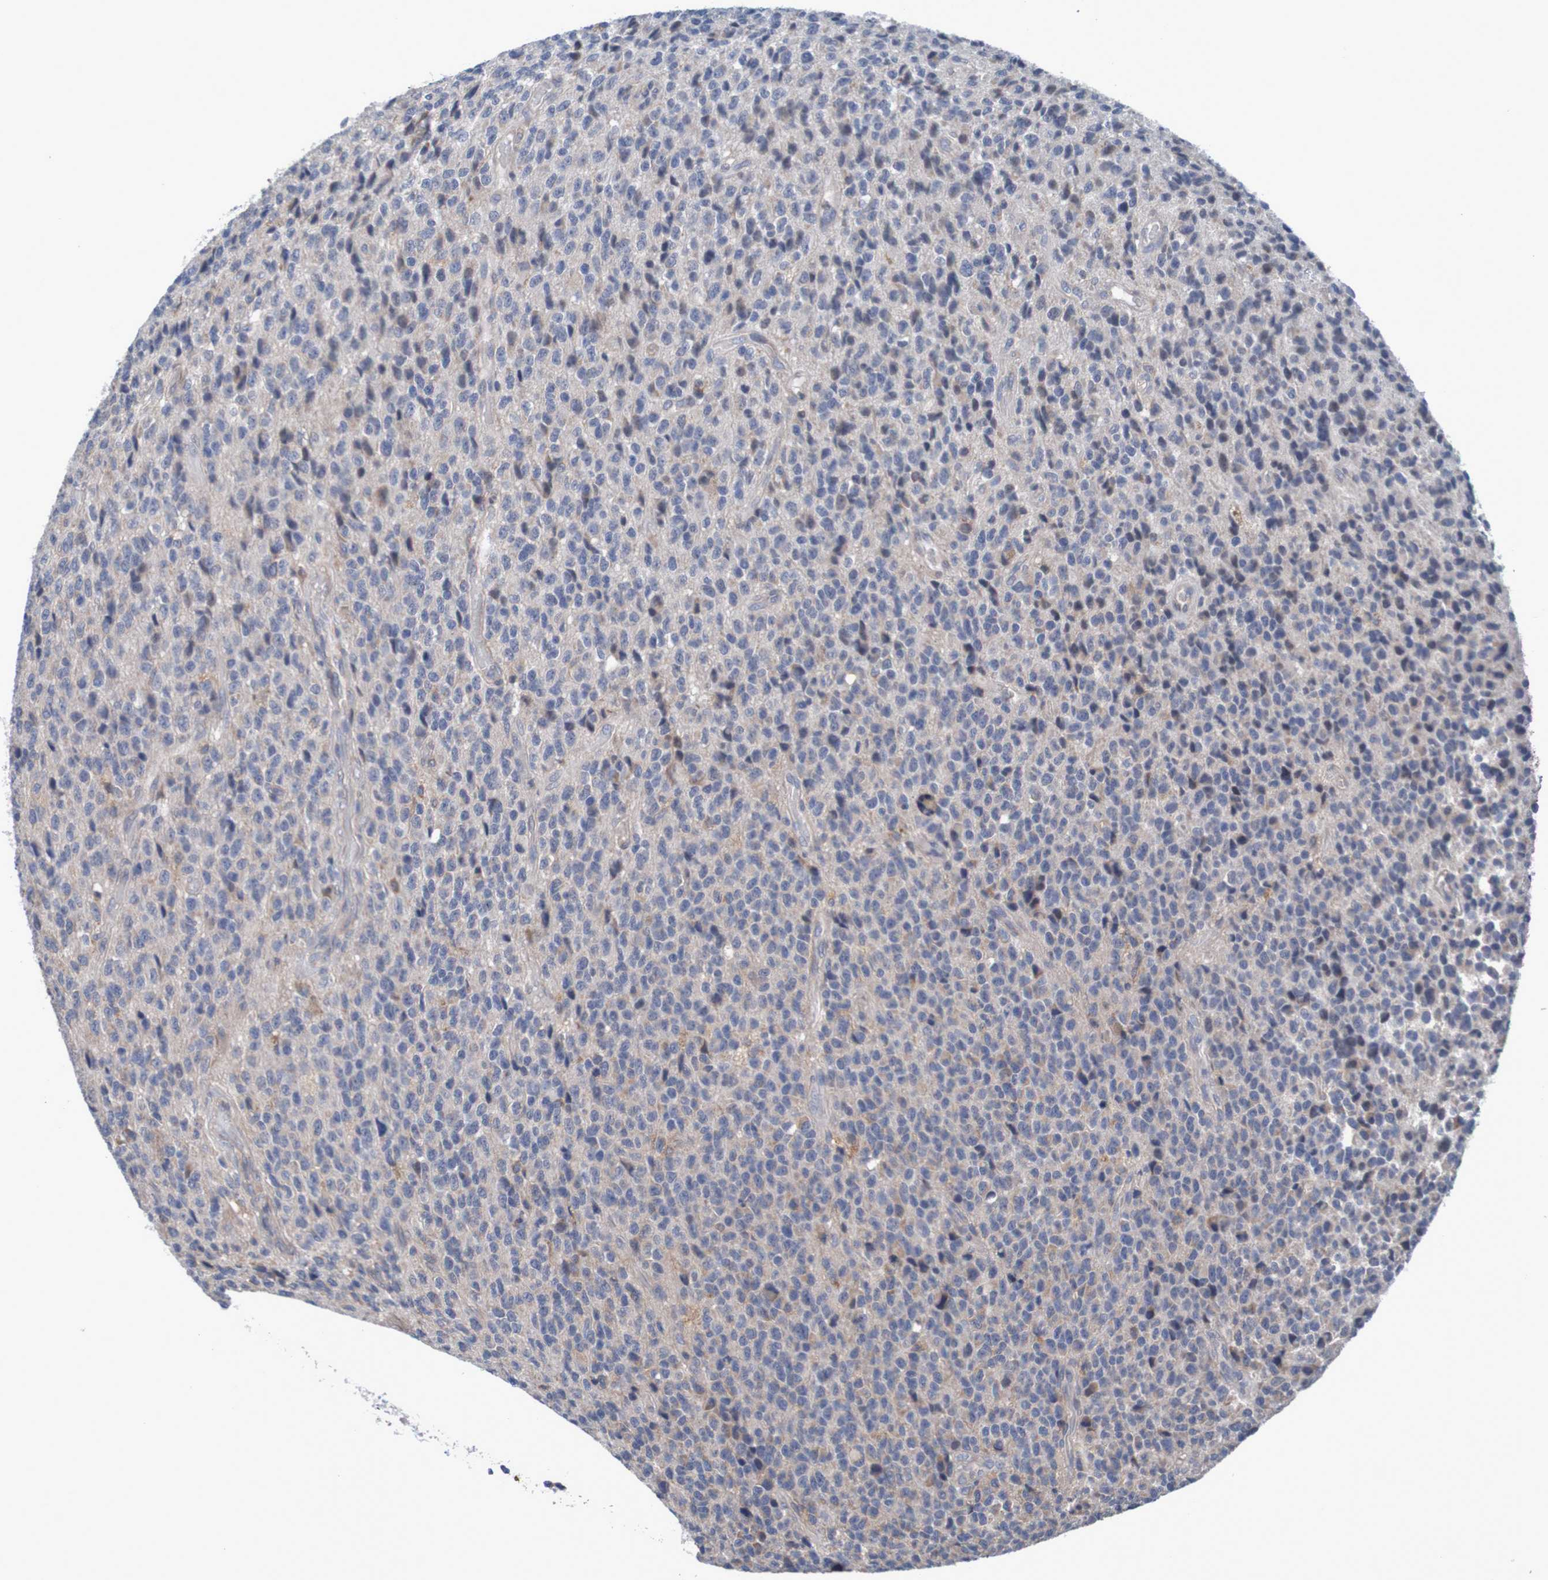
{"staining": {"intensity": "weak", "quantity": "25%-75%", "location": "cytoplasmic/membranous"}, "tissue": "glioma", "cell_type": "Tumor cells", "image_type": "cancer", "snomed": [{"axis": "morphology", "description": "Glioma, malignant, High grade"}, {"axis": "topography", "description": "pancreas cauda"}], "caption": "The micrograph displays a brown stain indicating the presence of a protein in the cytoplasmic/membranous of tumor cells in high-grade glioma (malignant).", "gene": "CLDN18", "patient": {"sex": "male", "age": 60}}